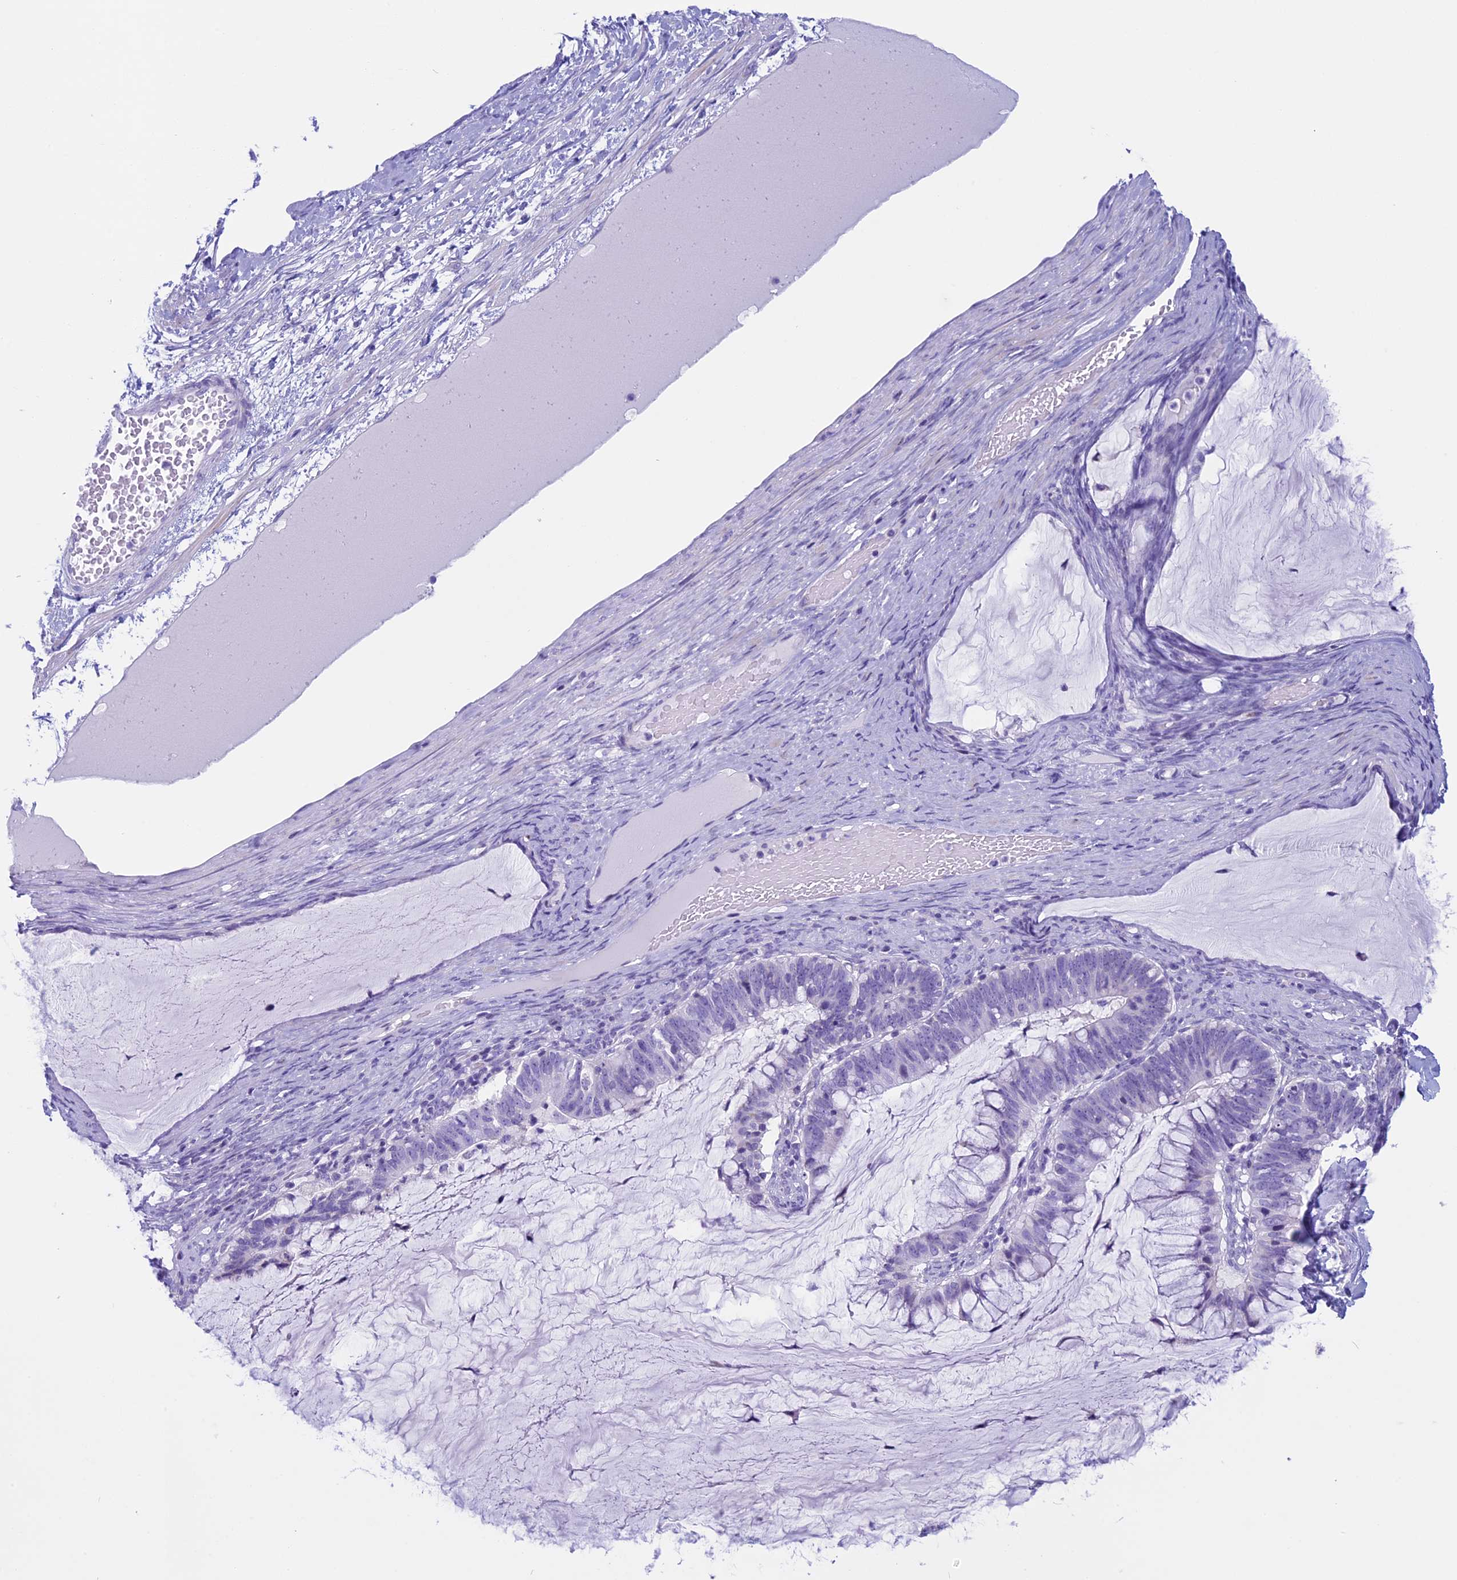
{"staining": {"intensity": "negative", "quantity": "none", "location": "none"}, "tissue": "ovarian cancer", "cell_type": "Tumor cells", "image_type": "cancer", "snomed": [{"axis": "morphology", "description": "Cystadenocarcinoma, mucinous, NOS"}, {"axis": "topography", "description": "Ovary"}], "caption": "IHC photomicrograph of neoplastic tissue: mucinous cystadenocarcinoma (ovarian) stained with DAB exhibits no significant protein expression in tumor cells.", "gene": "ZNF563", "patient": {"sex": "female", "age": 61}}